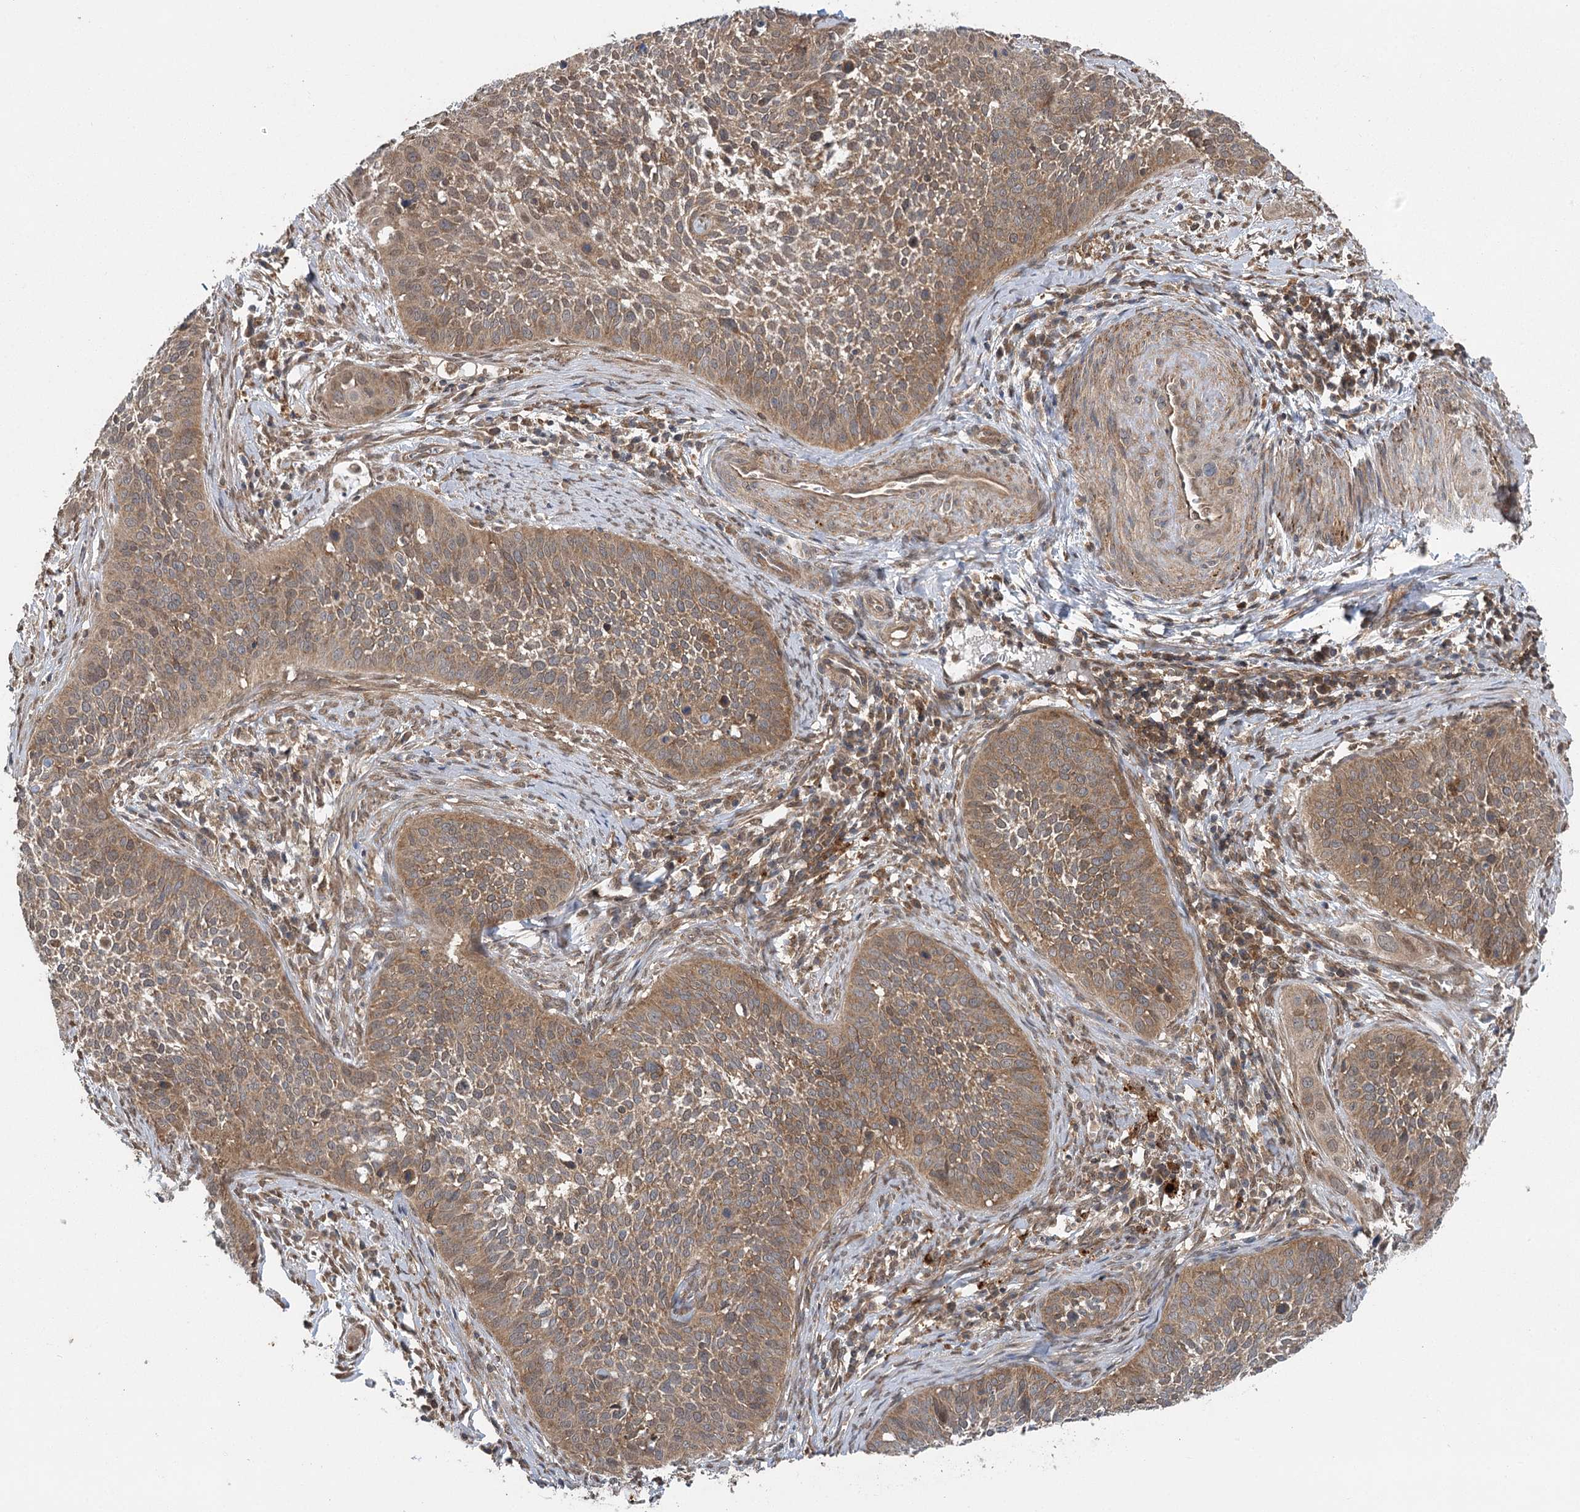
{"staining": {"intensity": "moderate", "quantity": ">75%", "location": "cytoplasmic/membranous"}, "tissue": "cervical cancer", "cell_type": "Tumor cells", "image_type": "cancer", "snomed": [{"axis": "morphology", "description": "Squamous cell carcinoma, NOS"}, {"axis": "topography", "description": "Cervix"}], "caption": "The histopathology image demonstrates staining of cervical squamous cell carcinoma, revealing moderate cytoplasmic/membranous protein expression (brown color) within tumor cells. The protein of interest is shown in brown color, while the nuclei are stained blue.", "gene": "C12orf4", "patient": {"sex": "female", "age": 34}}